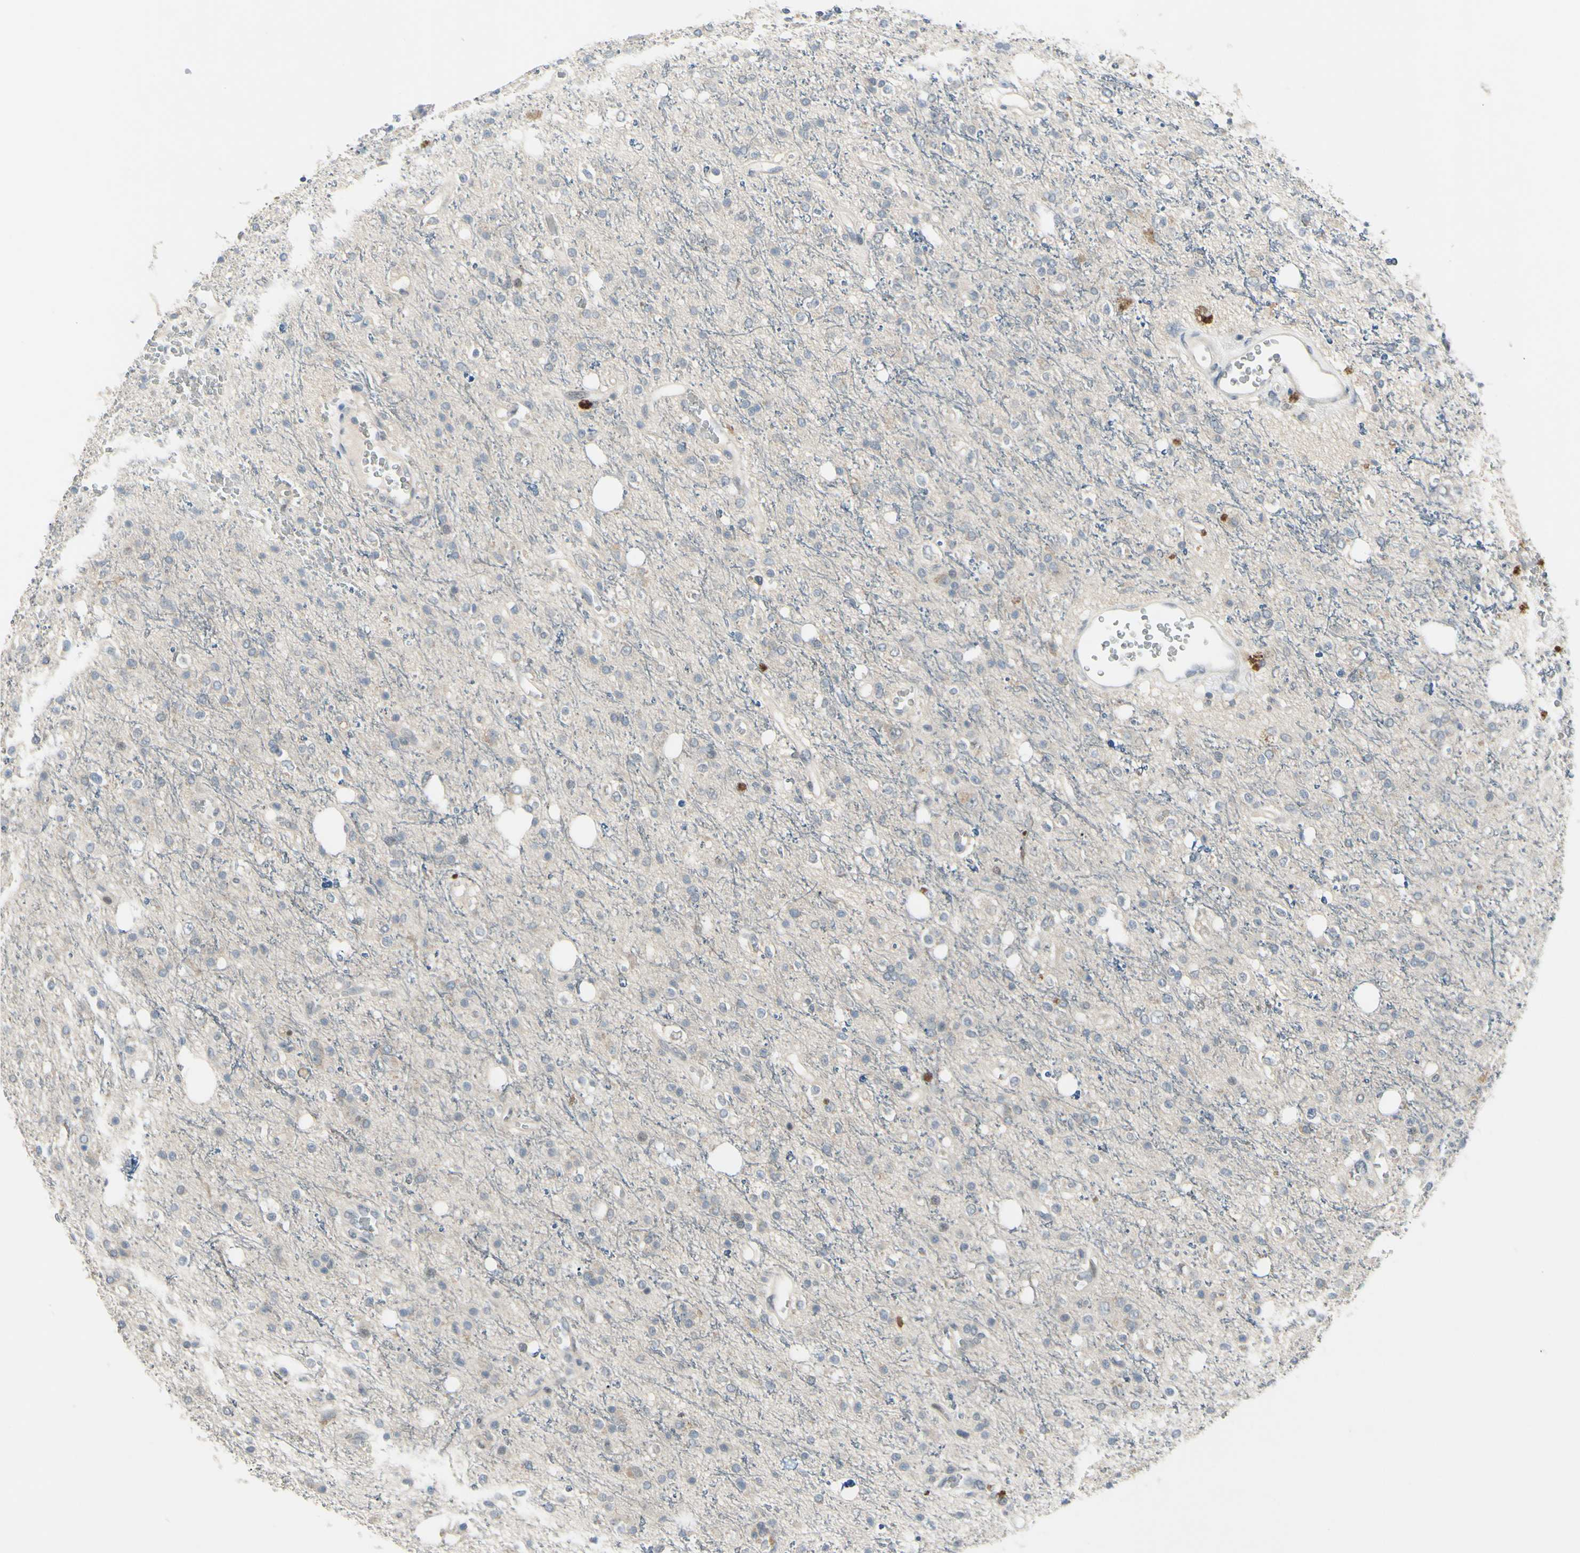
{"staining": {"intensity": "negative", "quantity": "none", "location": "none"}, "tissue": "glioma", "cell_type": "Tumor cells", "image_type": "cancer", "snomed": [{"axis": "morphology", "description": "Glioma, malignant, High grade"}, {"axis": "topography", "description": "Brain"}], "caption": "Immunohistochemical staining of human high-grade glioma (malignant) displays no significant staining in tumor cells.", "gene": "ETNK1", "patient": {"sex": "male", "age": 47}}